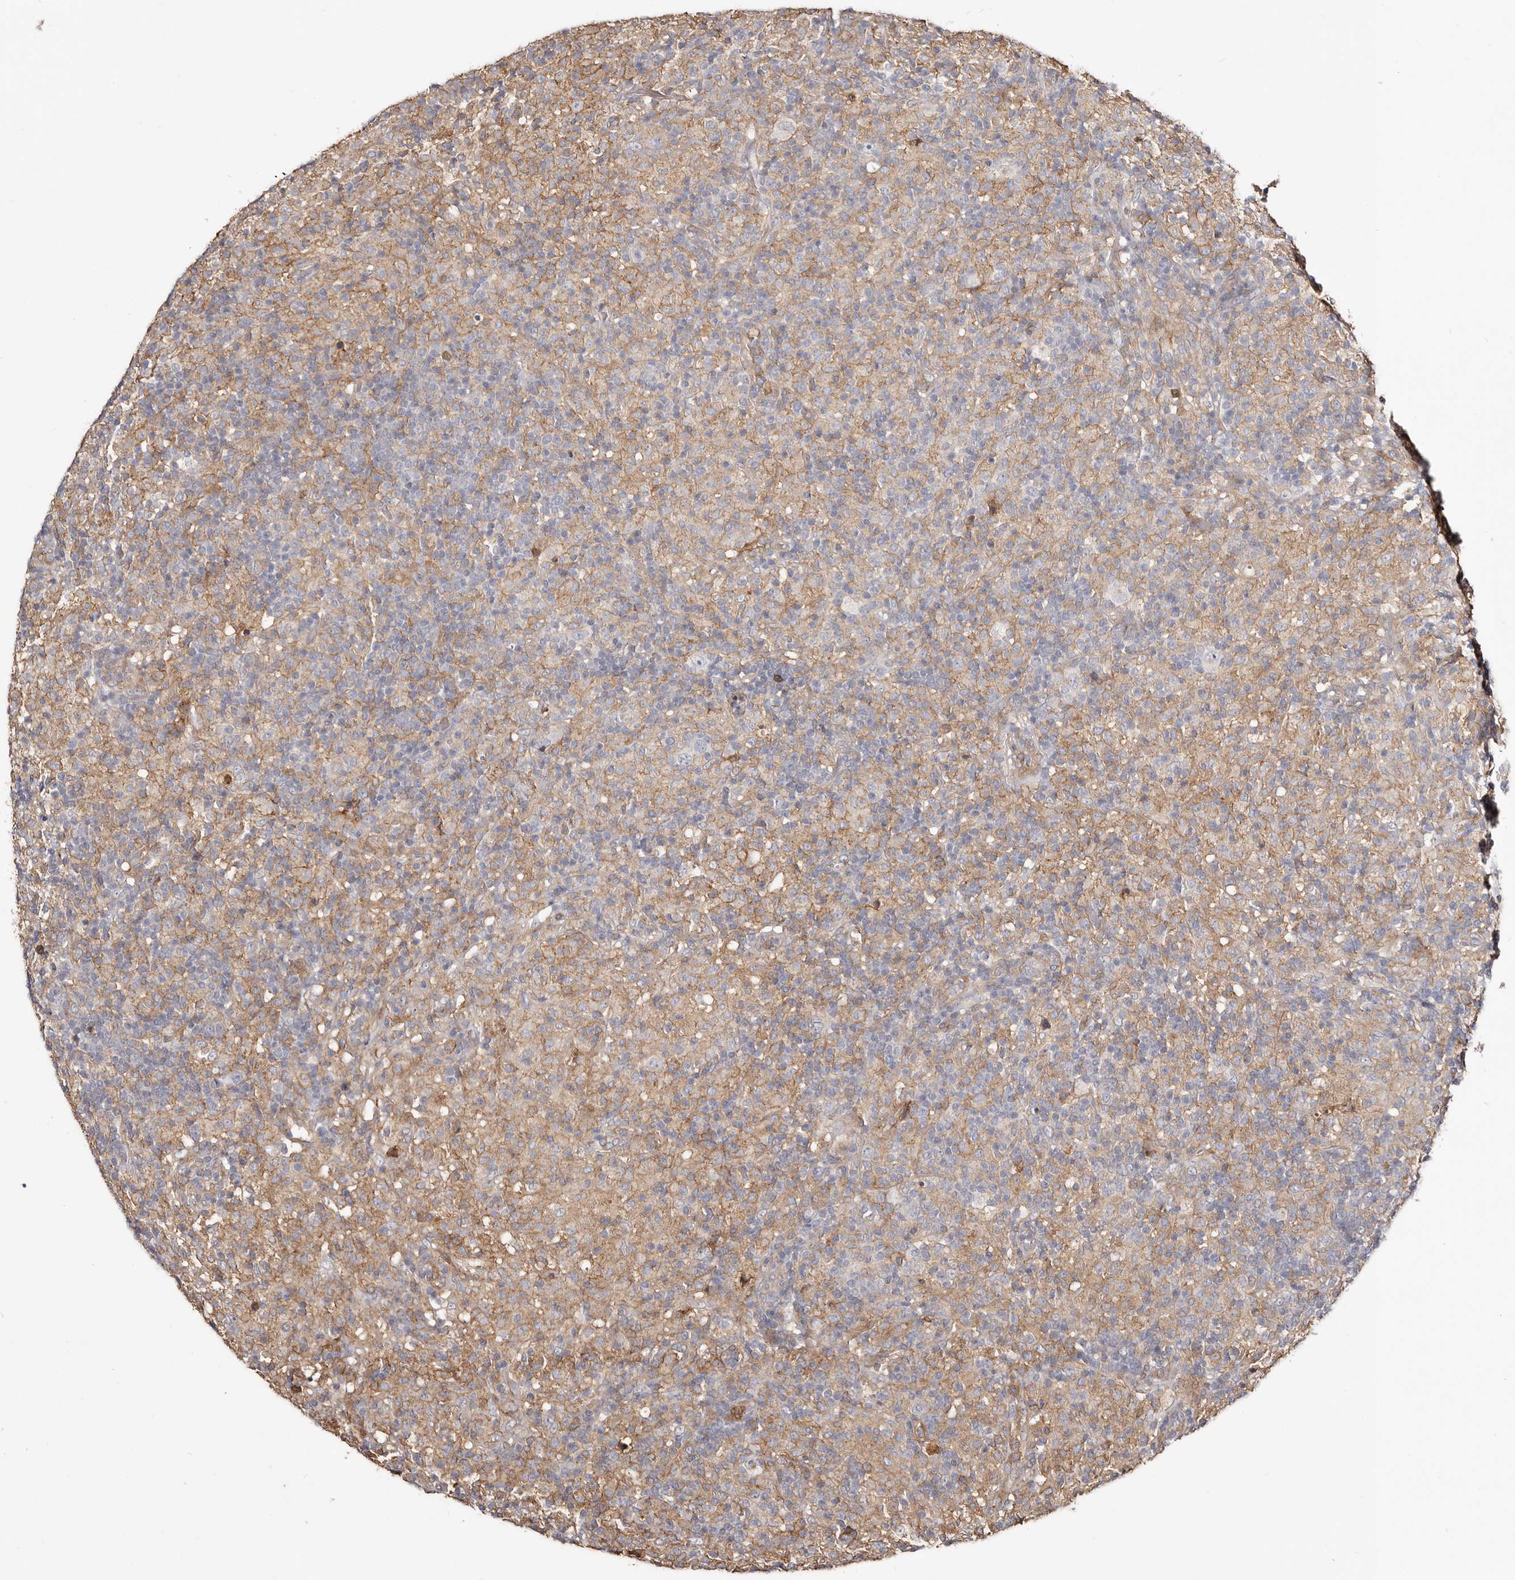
{"staining": {"intensity": "negative", "quantity": "none", "location": "none"}, "tissue": "lymphoma", "cell_type": "Tumor cells", "image_type": "cancer", "snomed": [{"axis": "morphology", "description": "Hodgkin's disease, NOS"}, {"axis": "topography", "description": "Lymph node"}], "caption": "Hodgkin's disease was stained to show a protein in brown. There is no significant staining in tumor cells.", "gene": "LRRC25", "patient": {"sex": "male", "age": 70}}